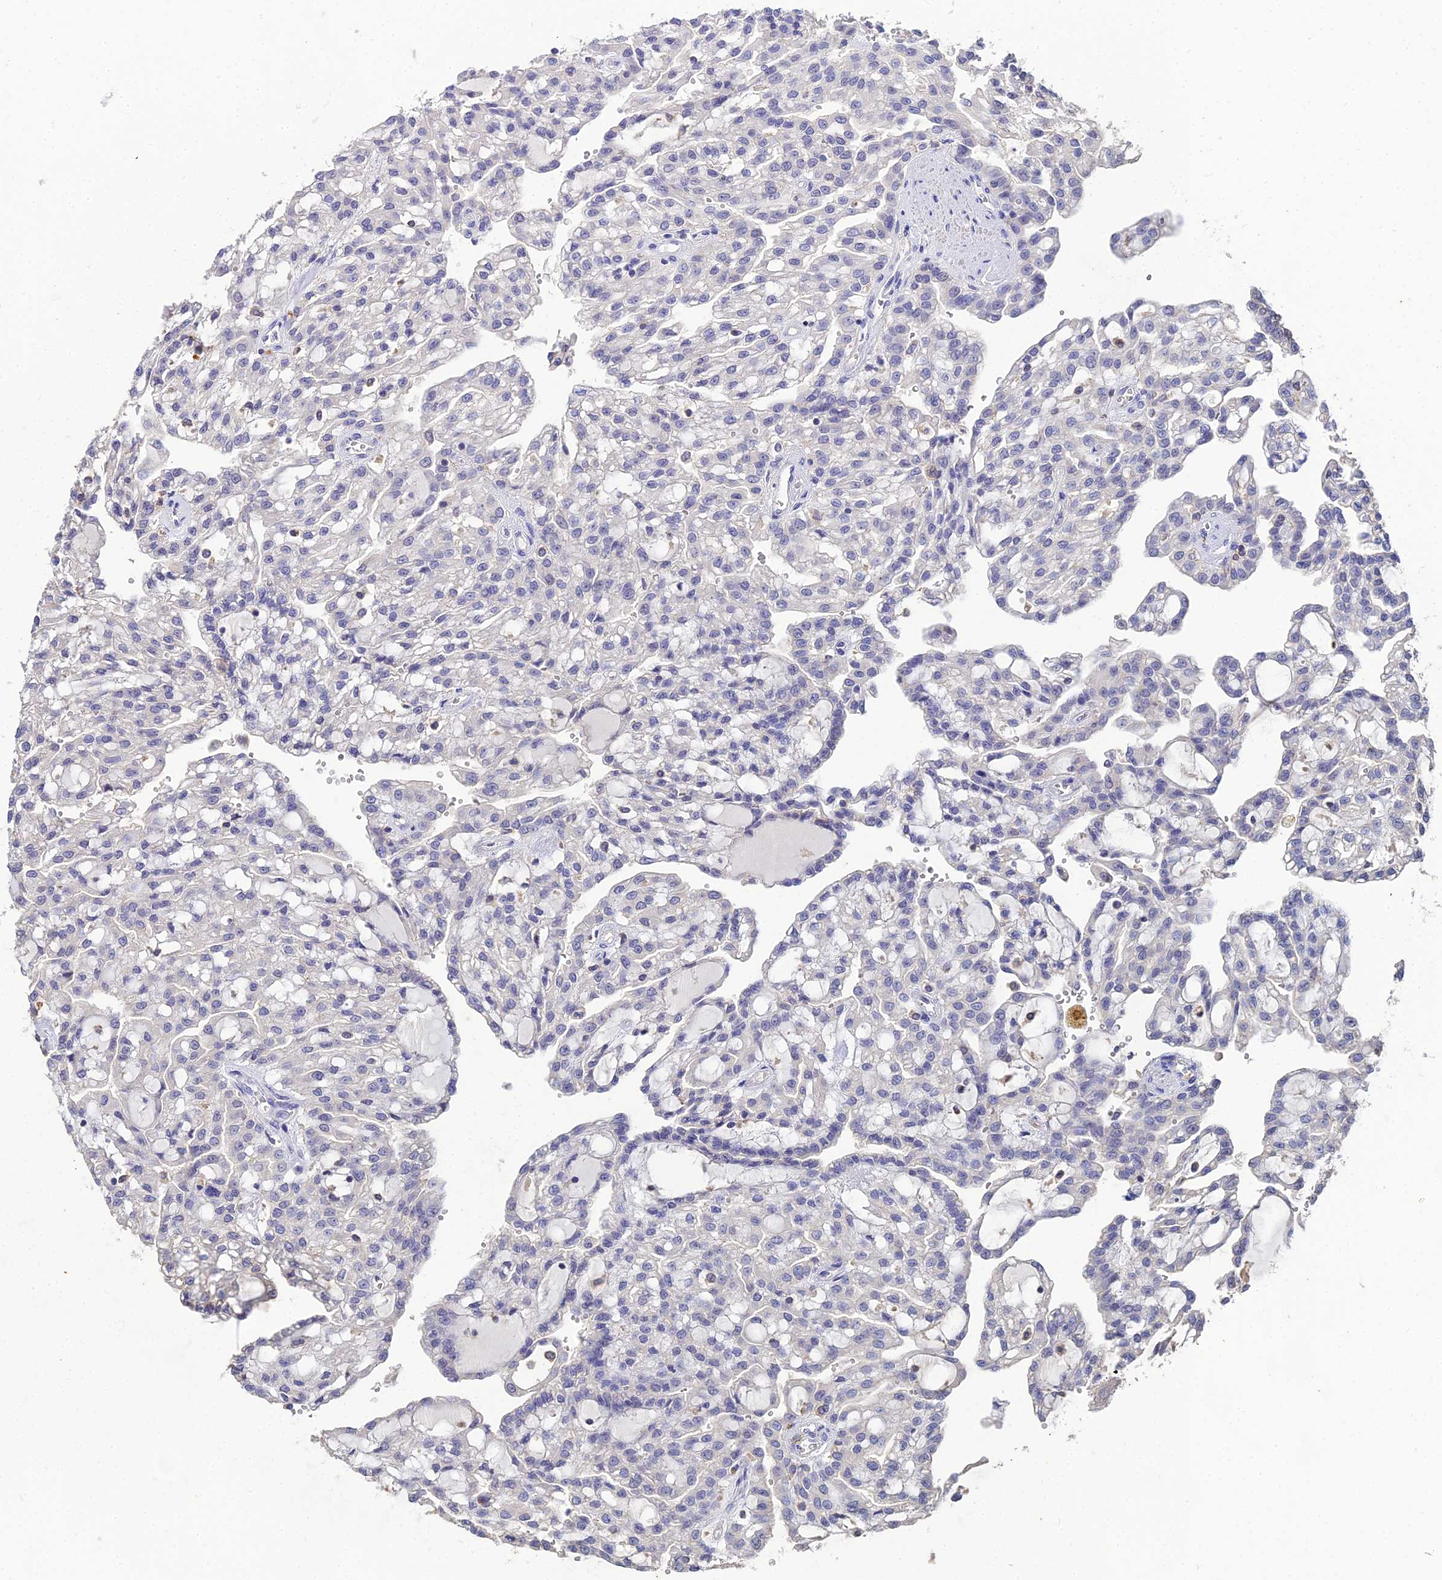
{"staining": {"intensity": "negative", "quantity": "none", "location": "none"}, "tissue": "renal cancer", "cell_type": "Tumor cells", "image_type": "cancer", "snomed": [{"axis": "morphology", "description": "Adenocarcinoma, NOS"}, {"axis": "topography", "description": "Kidney"}], "caption": "Renal cancer (adenocarcinoma) was stained to show a protein in brown. There is no significant expression in tumor cells. The staining was performed using DAB to visualize the protein expression in brown, while the nuclei were stained in blue with hematoxylin (Magnification: 20x).", "gene": "LSM5", "patient": {"sex": "male", "age": 63}}